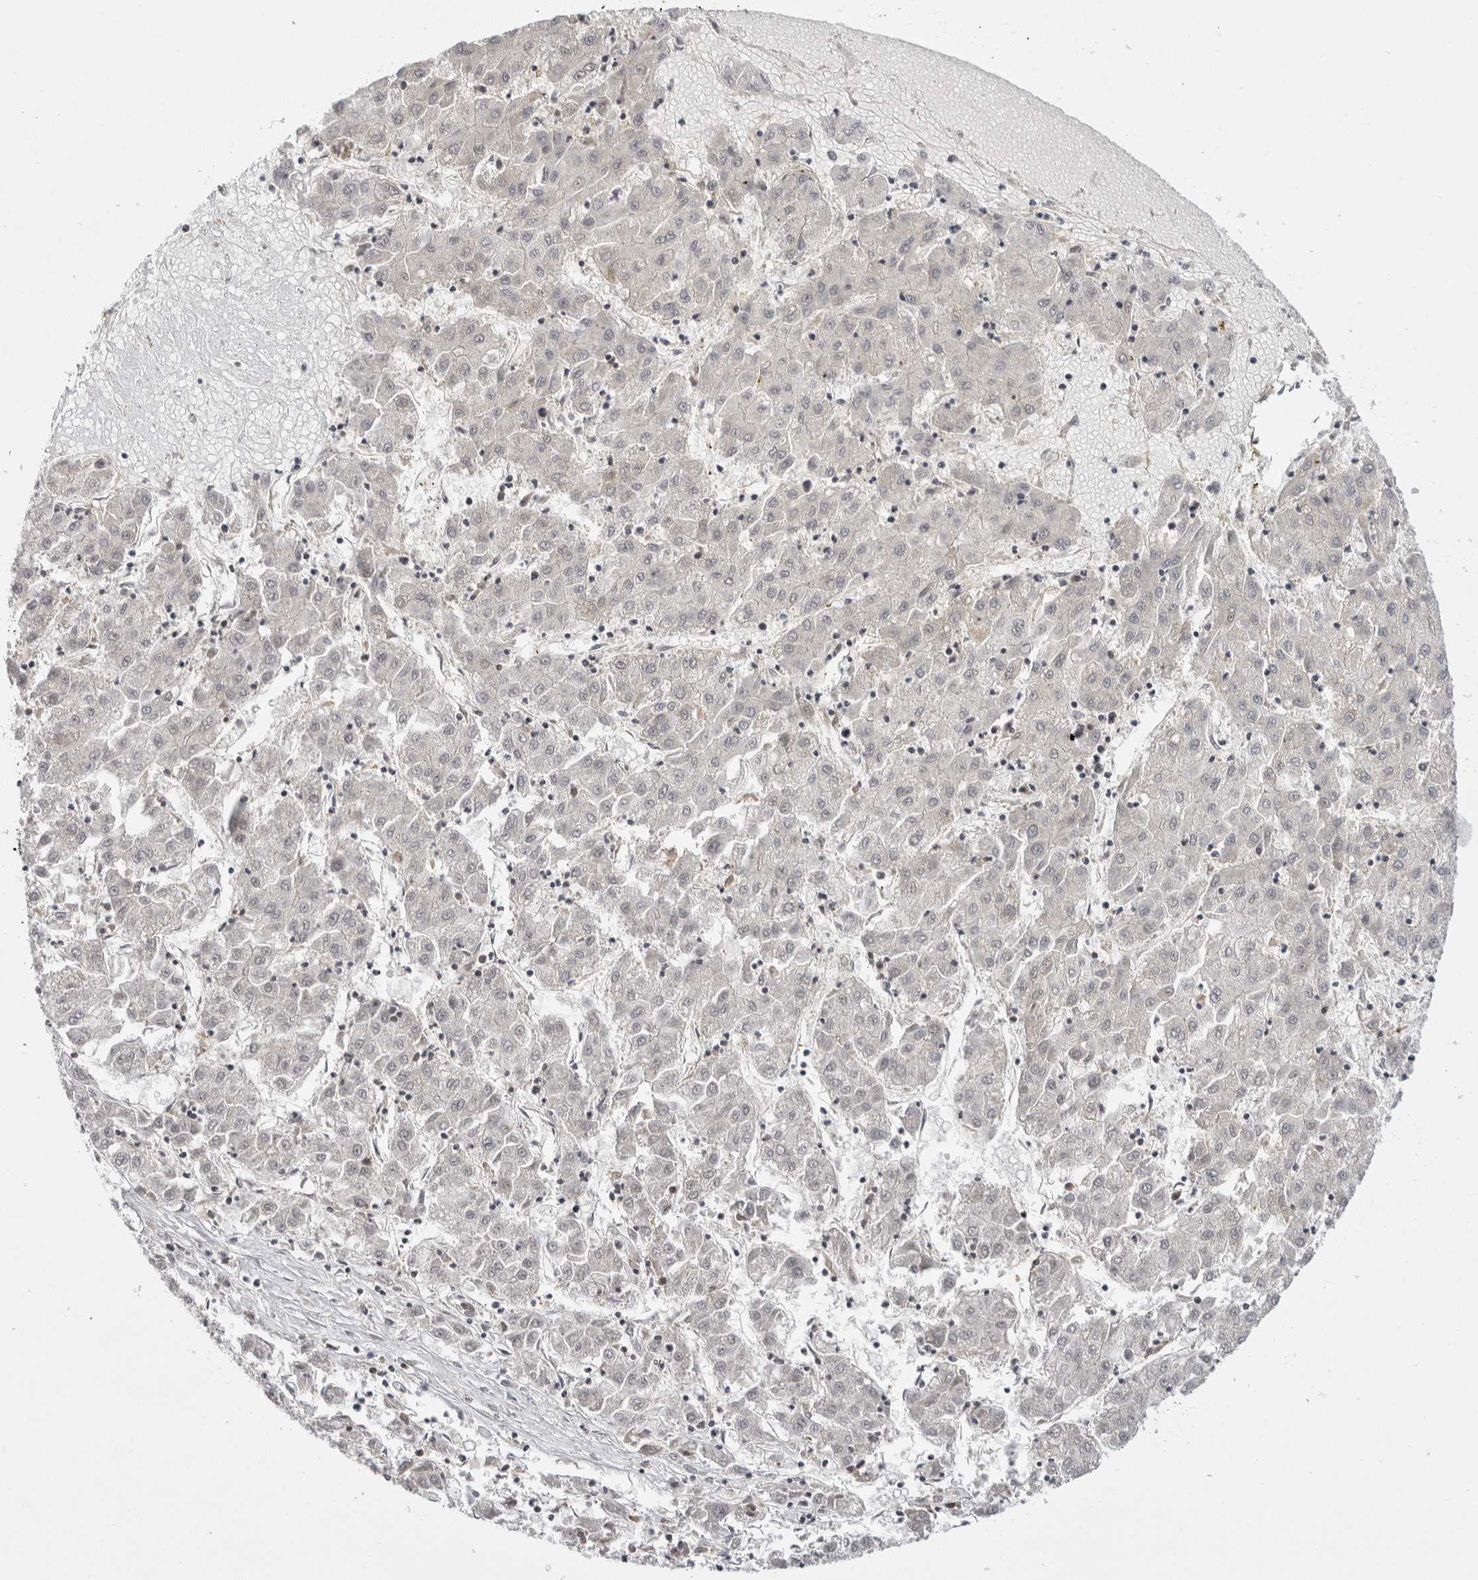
{"staining": {"intensity": "negative", "quantity": "none", "location": "none"}, "tissue": "liver cancer", "cell_type": "Tumor cells", "image_type": "cancer", "snomed": [{"axis": "morphology", "description": "Carcinoma, Hepatocellular, NOS"}, {"axis": "topography", "description": "Liver"}], "caption": "IHC photomicrograph of human liver cancer stained for a protein (brown), which reveals no staining in tumor cells.", "gene": "ZNF318", "patient": {"sex": "male", "age": 72}}